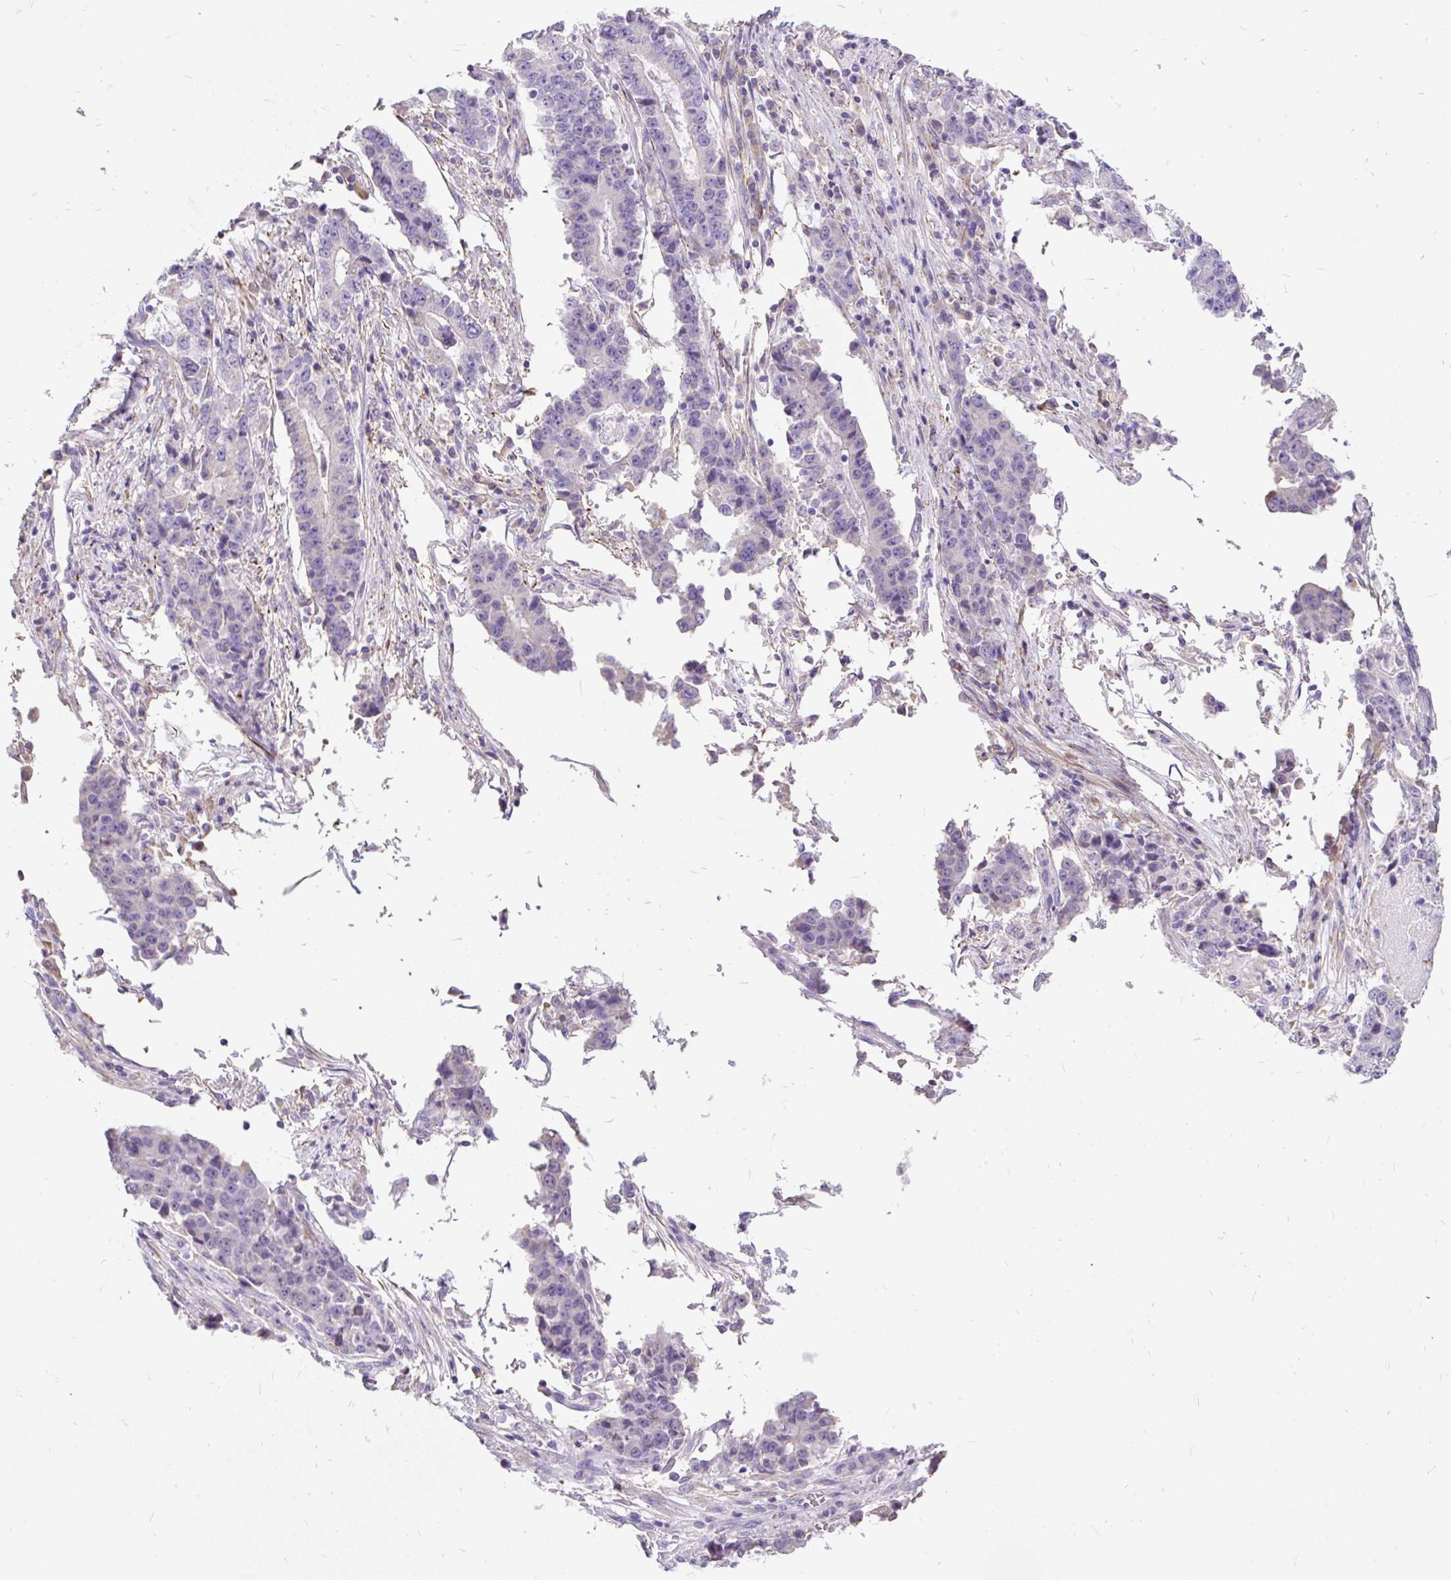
{"staining": {"intensity": "negative", "quantity": "none", "location": "none"}, "tissue": "stomach cancer", "cell_type": "Tumor cells", "image_type": "cancer", "snomed": [{"axis": "morphology", "description": "Adenocarcinoma, NOS"}, {"axis": "topography", "description": "Stomach"}], "caption": "An image of adenocarcinoma (stomach) stained for a protein demonstrates no brown staining in tumor cells.", "gene": "GBX1", "patient": {"sex": "male", "age": 59}}